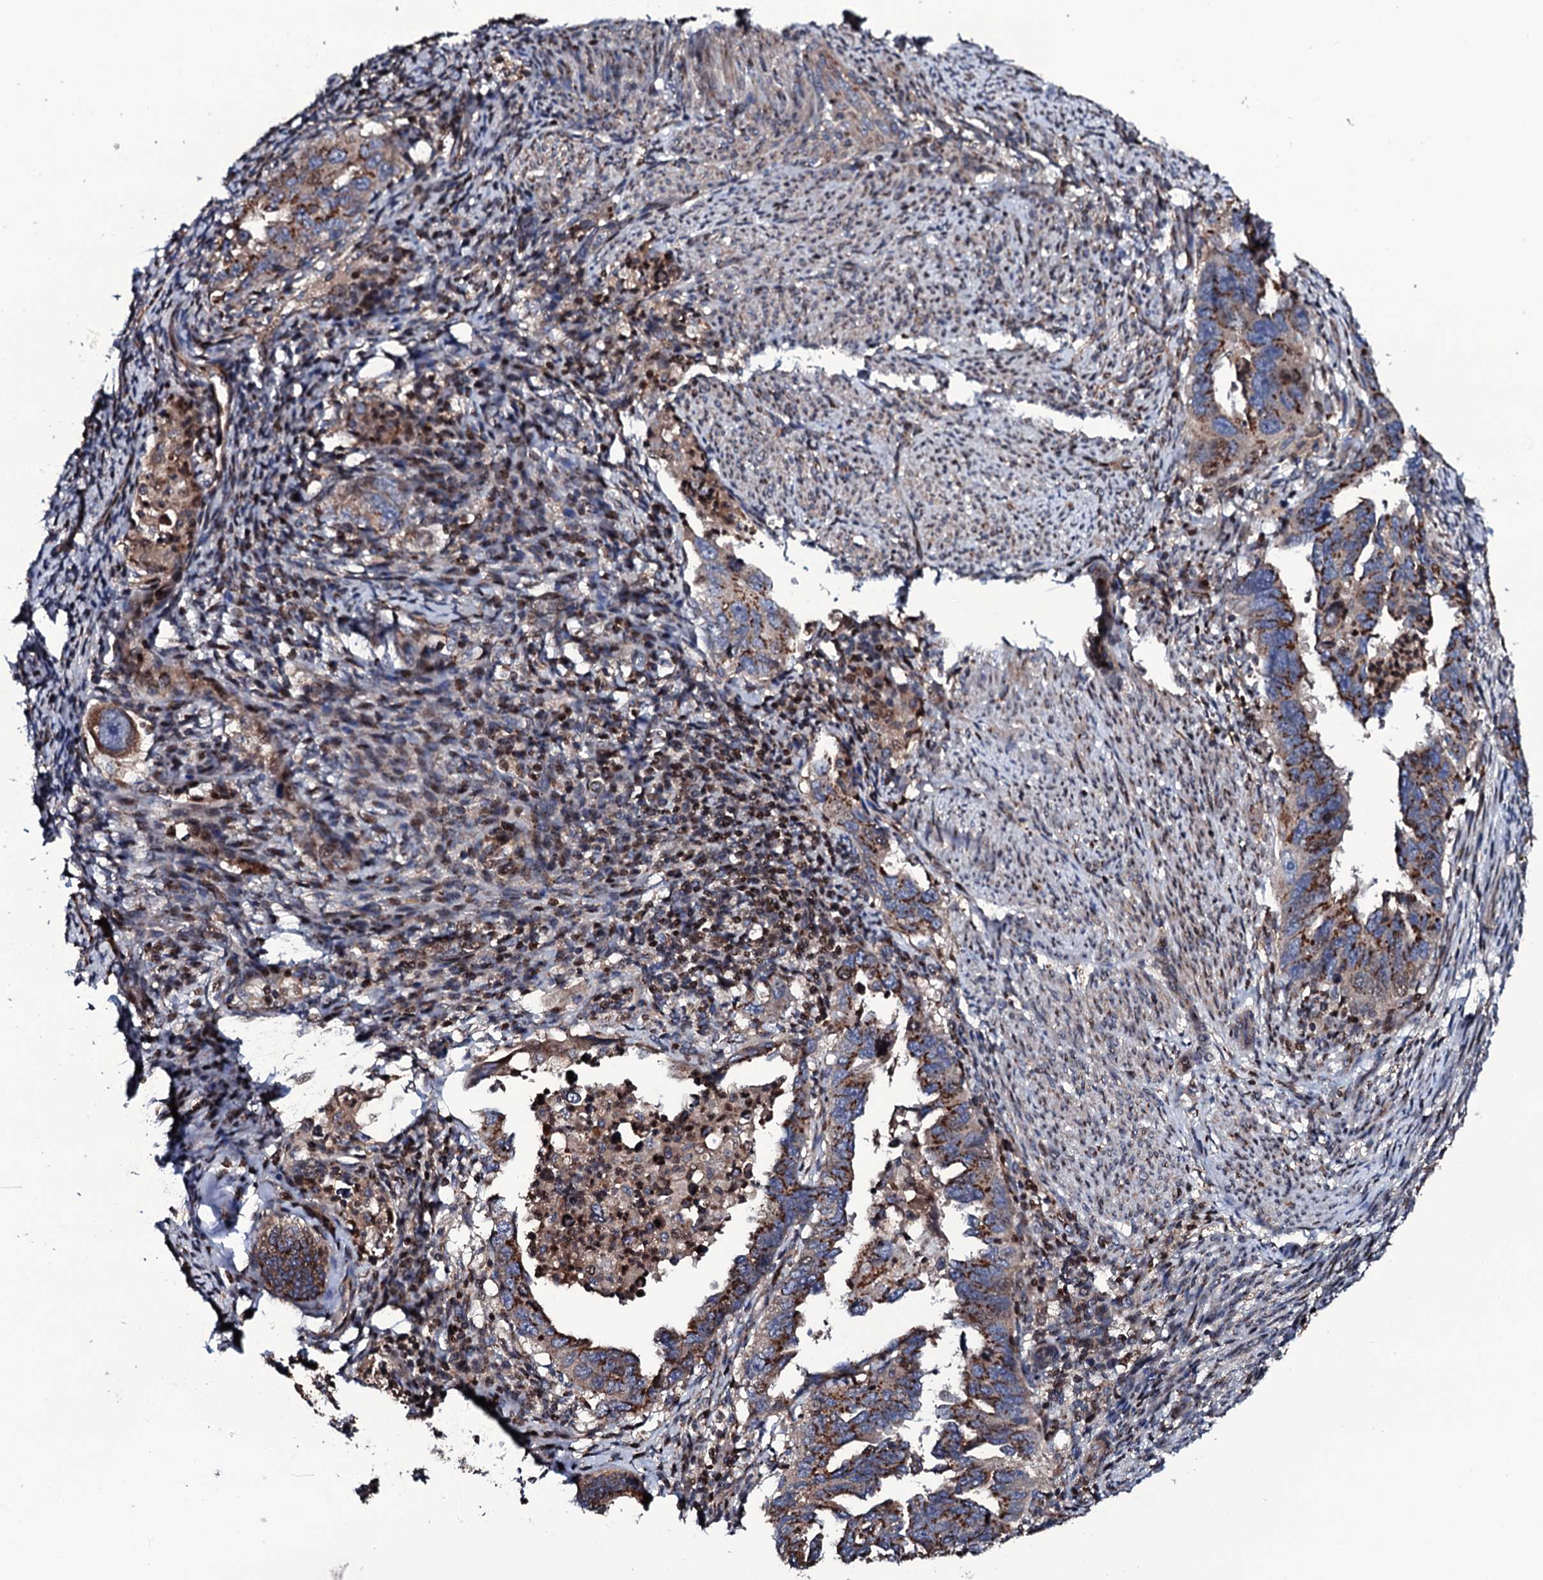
{"staining": {"intensity": "moderate", "quantity": "25%-75%", "location": "cytoplasmic/membranous"}, "tissue": "endometrial cancer", "cell_type": "Tumor cells", "image_type": "cancer", "snomed": [{"axis": "morphology", "description": "Adenocarcinoma, NOS"}, {"axis": "topography", "description": "Endometrium"}], "caption": "DAB immunohistochemical staining of human endometrial adenocarcinoma exhibits moderate cytoplasmic/membranous protein expression in approximately 25%-75% of tumor cells. The staining was performed using DAB (3,3'-diaminobenzidine), with brown indicating positive protein expression. Nuclei are stained blue with hematoxylin.", "gene": "PLET1", "patient": {"sex": "female", "age": 65}}